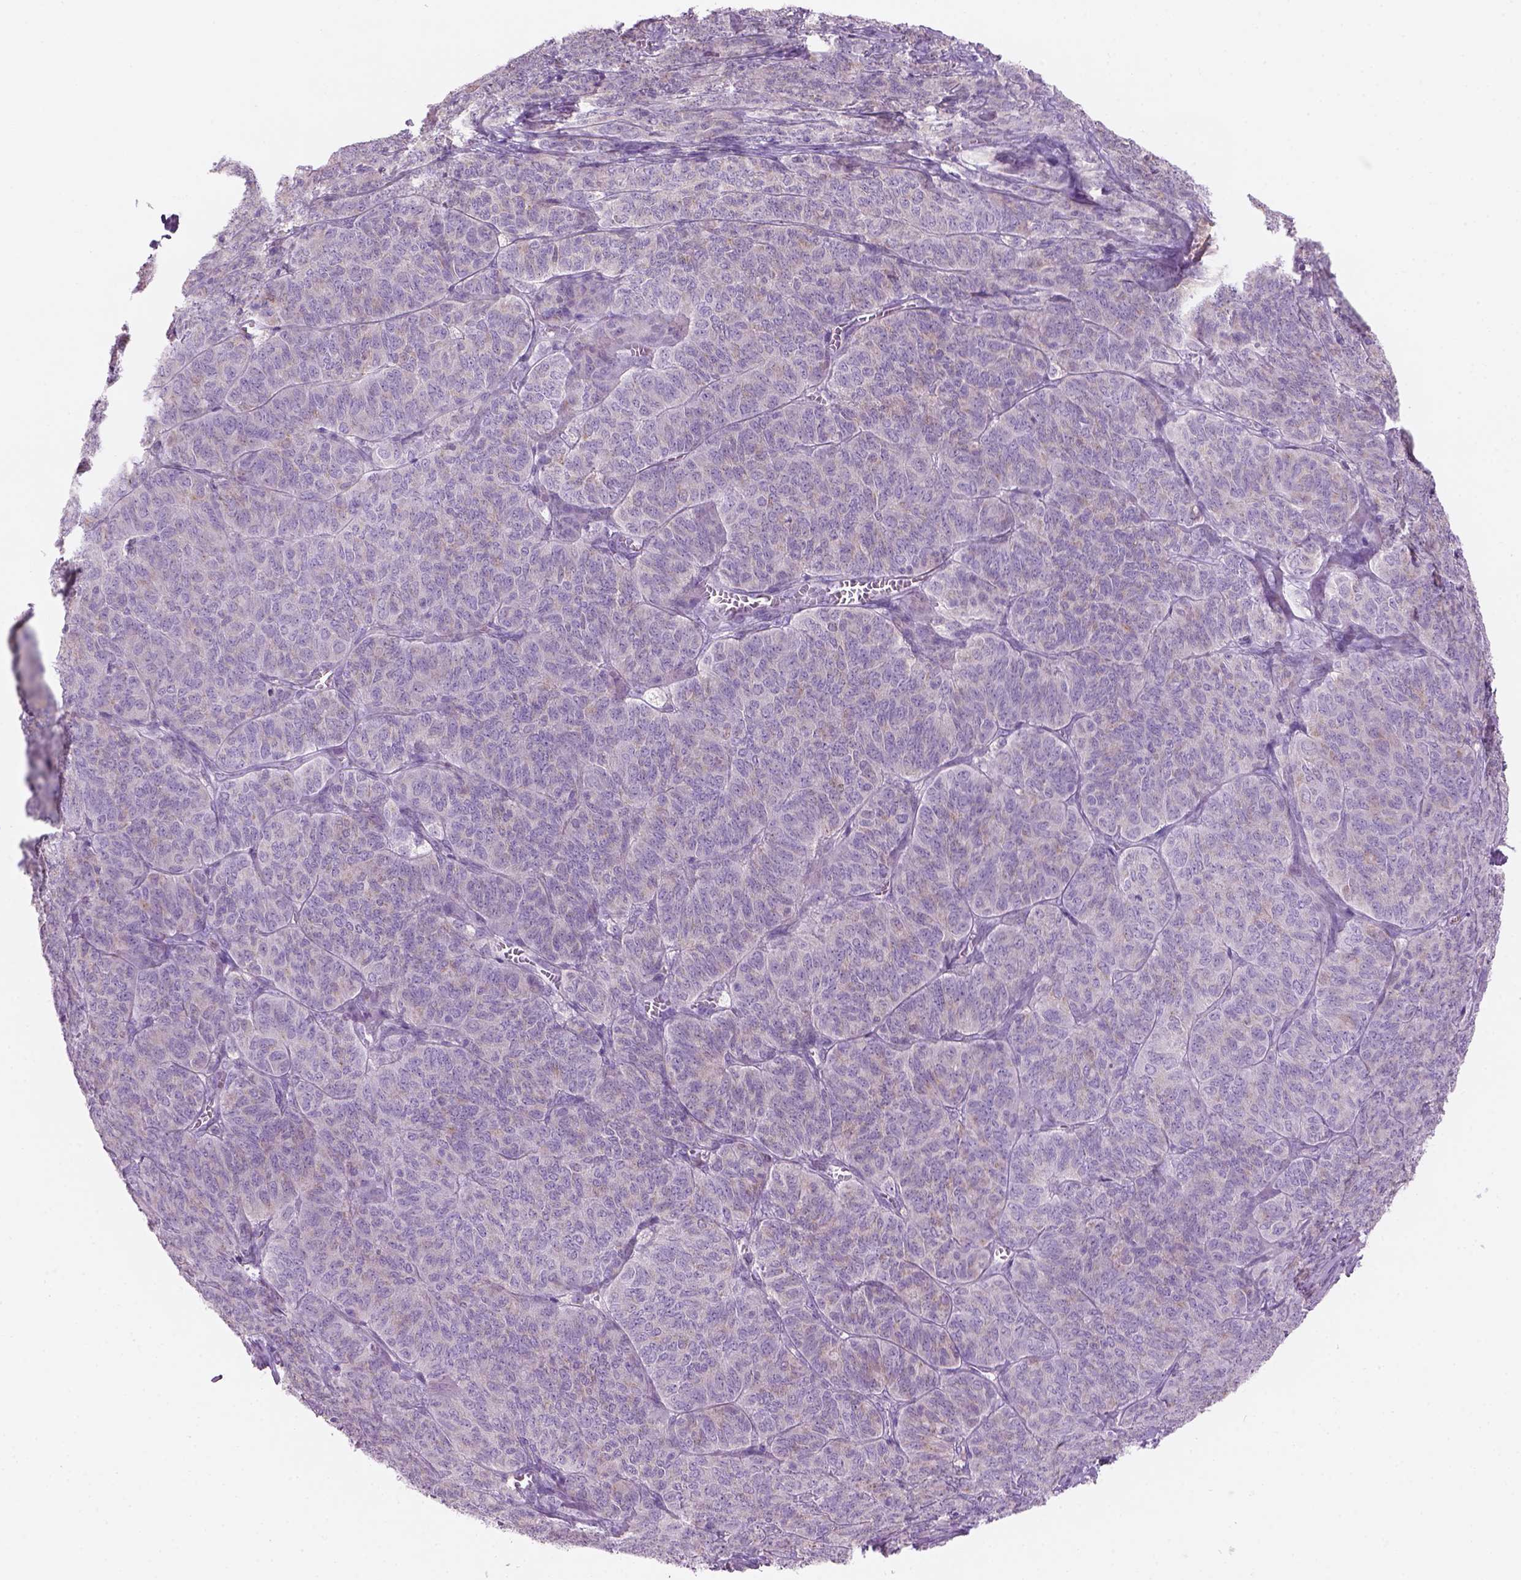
{"staining": {"intensity": "weak", "quantity": "<25%", "location": "cytoplasmic/membranous"}, "tissue": "ovarian cancer", "cell_type": "Tumor cells", "image_type": "cancer", "snomed": [{"axis": "morphology", "description": "Carcinoma, endometroid"}, {"axis": "topography", "description": "Ovary"}], "caption": "A high-resolution micrograph shows immunohistochemistry staining of ovarian endometroid carcinoma, which exhibits no significant staining in tumor cells. (Brightfield microscopy of DAB (3,3'-diaminobenzidine) immunohistochemistry at high magnification).", "gene": "CD84", "patient": {"sex": "female", "age": 80}}